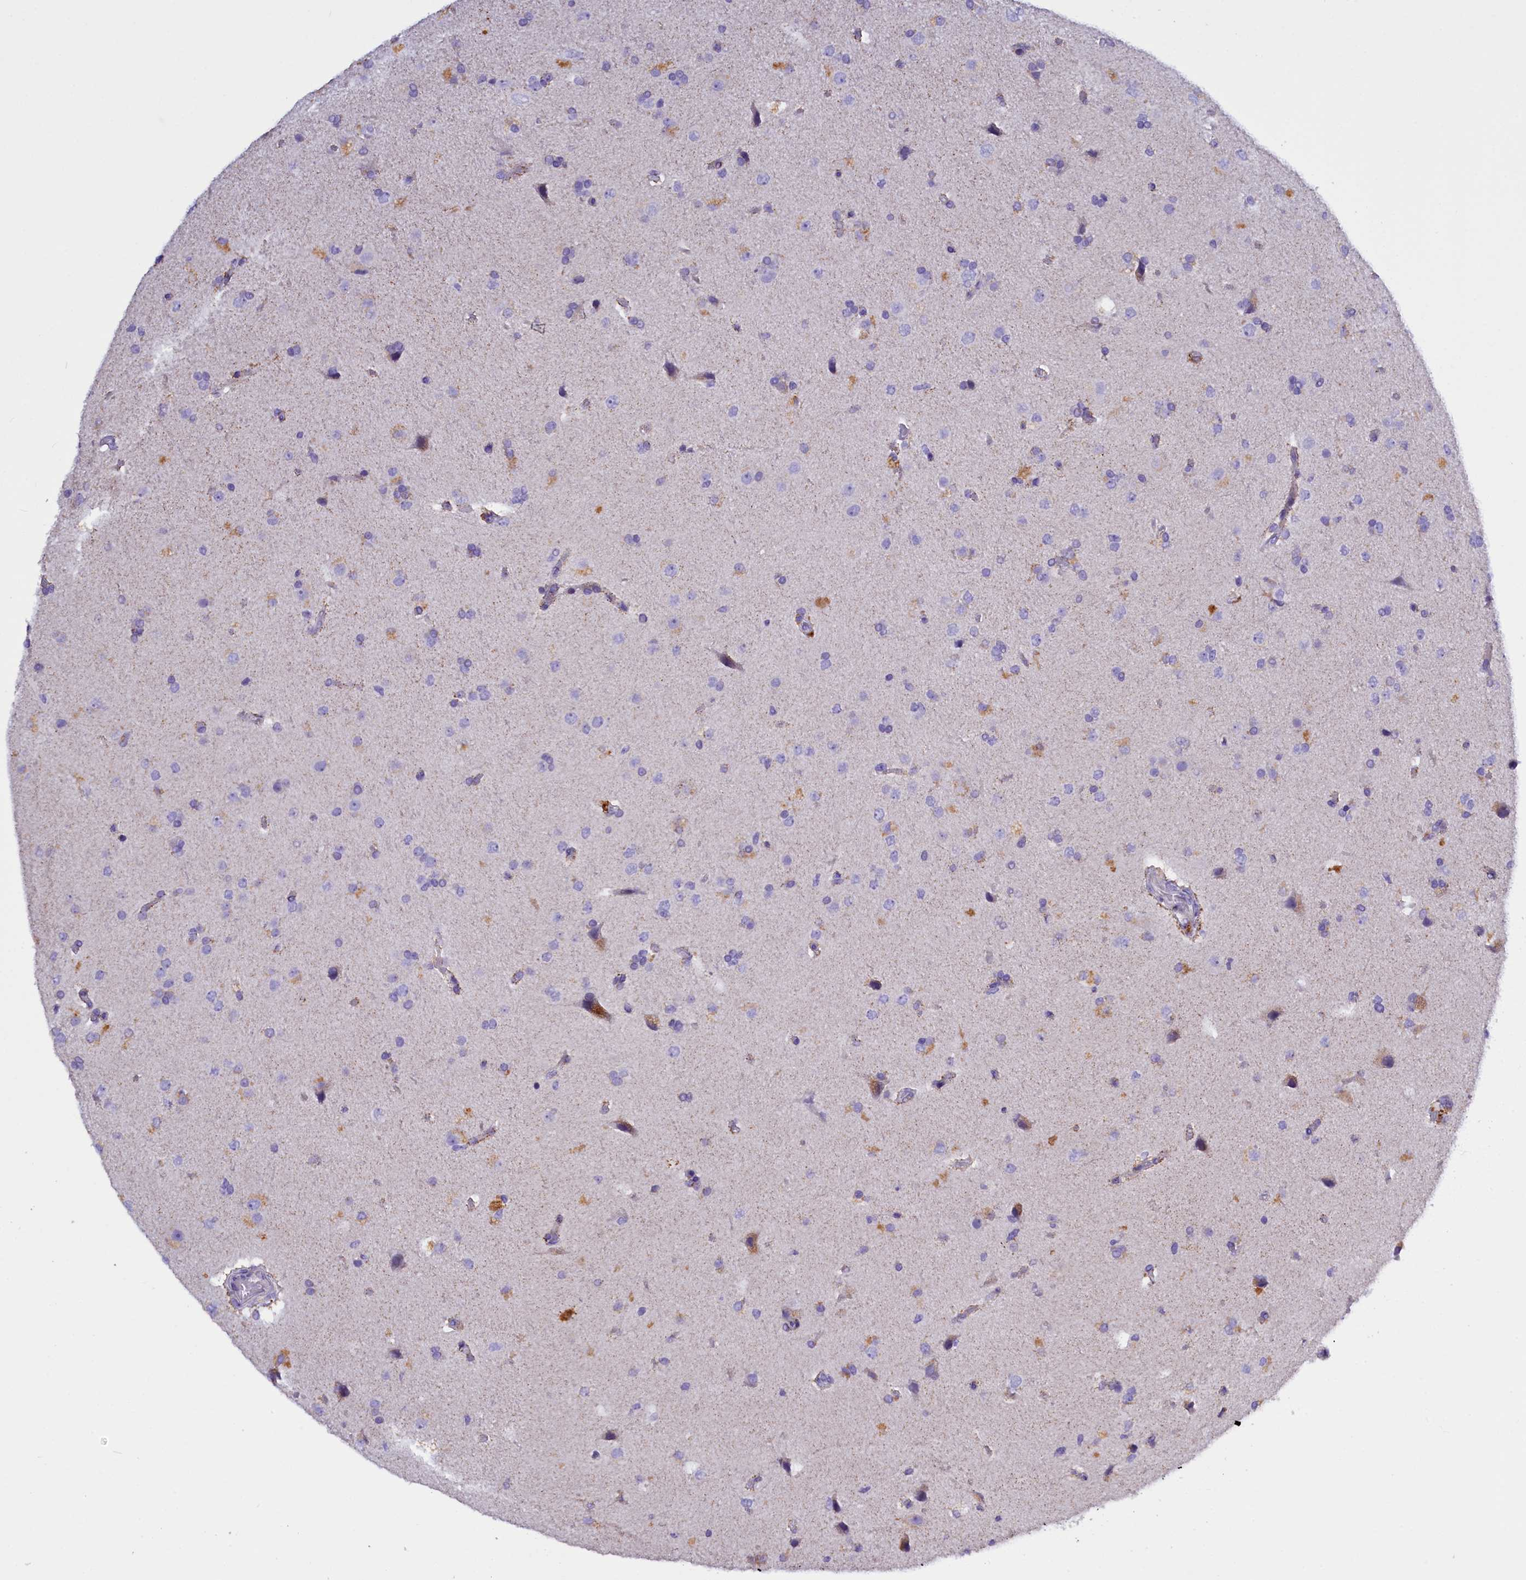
{"staining": {"intensity": "negative", "quantity": "none", "location": "none"}, "tissue": "glioma", "cell_type": "Tumor cells", "image_type": "cancer", "snomed": [{"axis": "morphology", "description": "Glioma, malignant, High grade"}, {"axis": "topography", "description": "Brain"}], "caption": "Immunohistochemistry (IHC) micrograph of glioma stained for a protein (brown), which shows no expression in tumor cells.", "gene": "RTTN", "patient": {"sex": "male", "age": 72}}